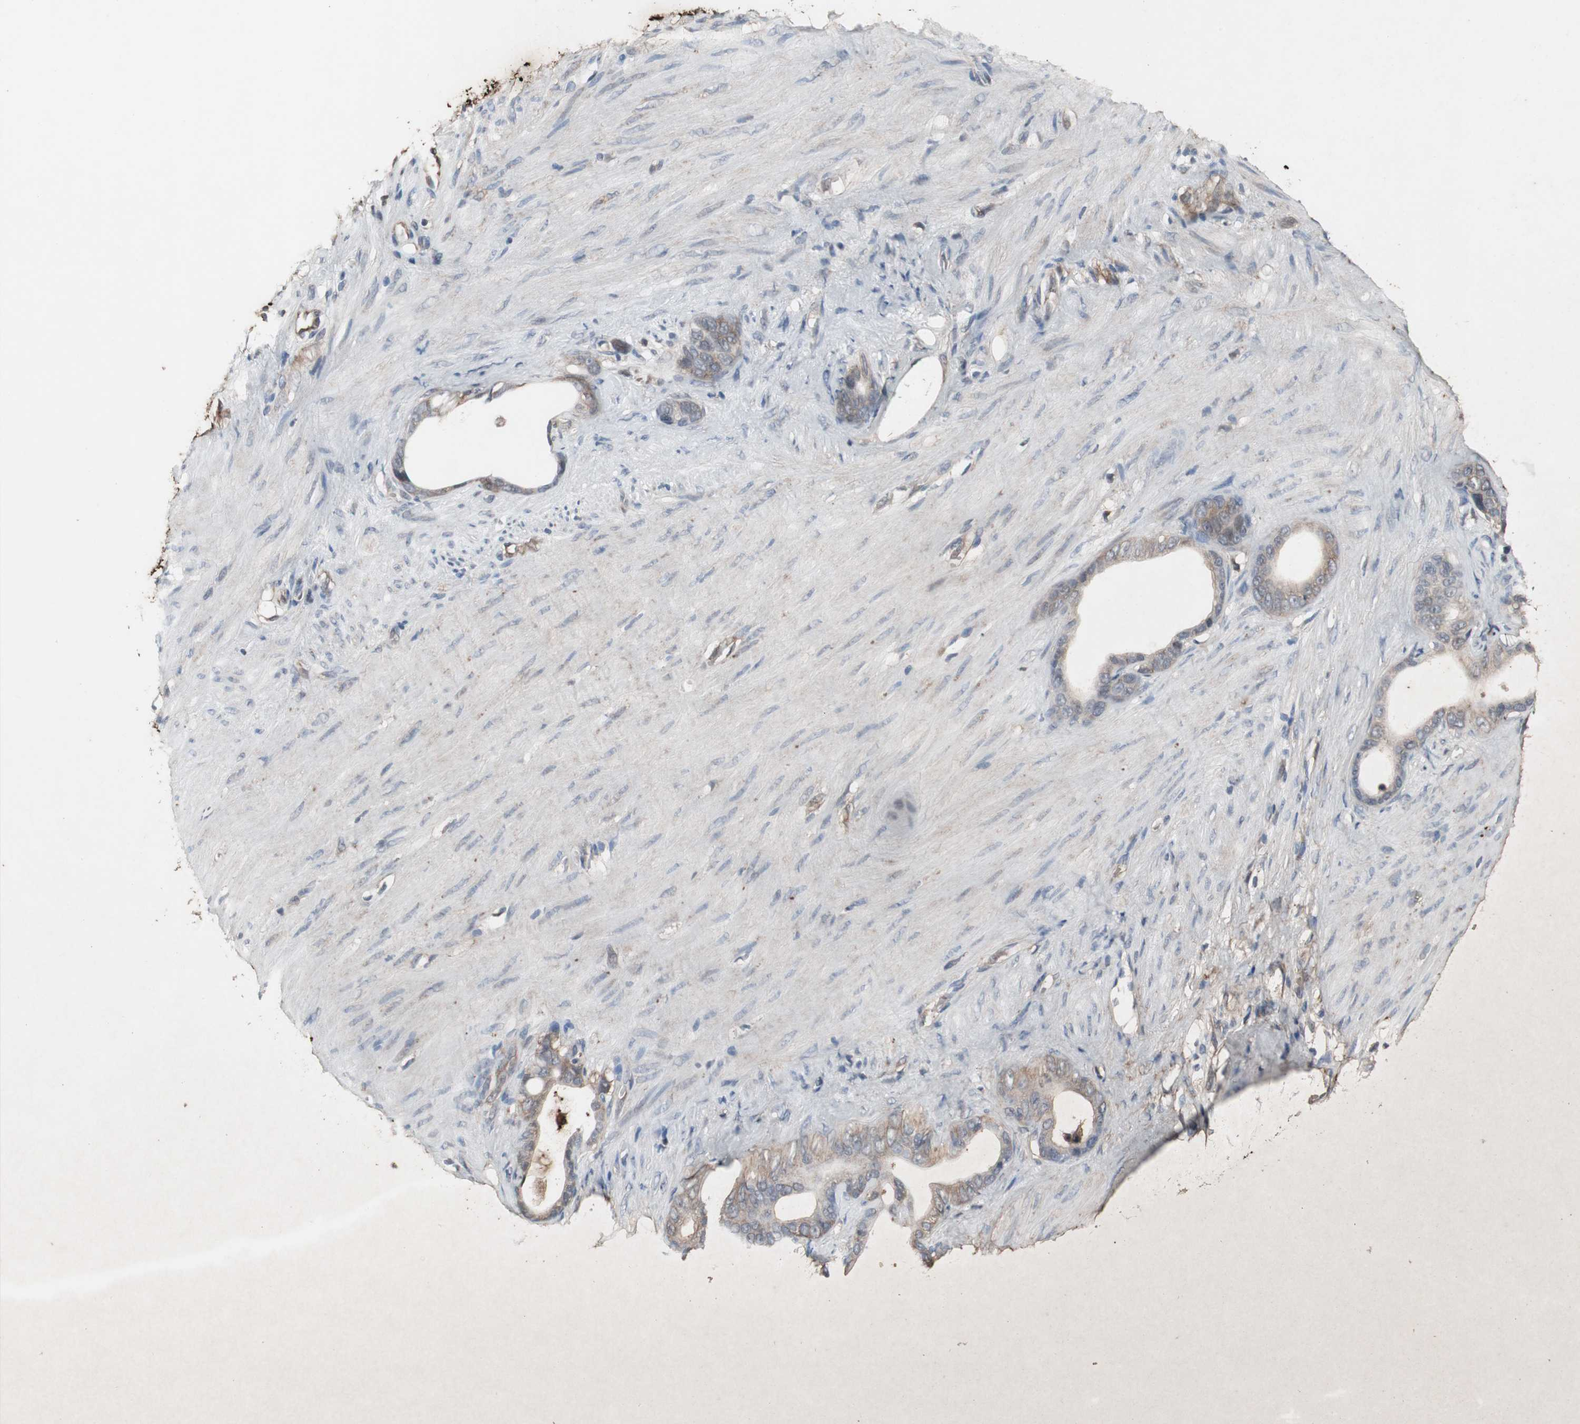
{"staining": {"intensity": "moderate", "quantity": "25%-75%", "location": "cytoplasmic/membranous"}, "tissue": "stomach cancer", "cell_type": "Tumor cells", "image_type": "cancer", "snomed": [{"axis": "morphology", "description": "Adenocarcinoma, NOS"}, {"axis": "topography", "description": "Stomach"}], "caption": "A micrograph of stomach adenocarcinoma stained for a protein shows moderate cytoplasmic/membranous brown staining in tumor cells.", "gene": "ZSCAN22", "patient": {"sex": "female", "age": 75}}